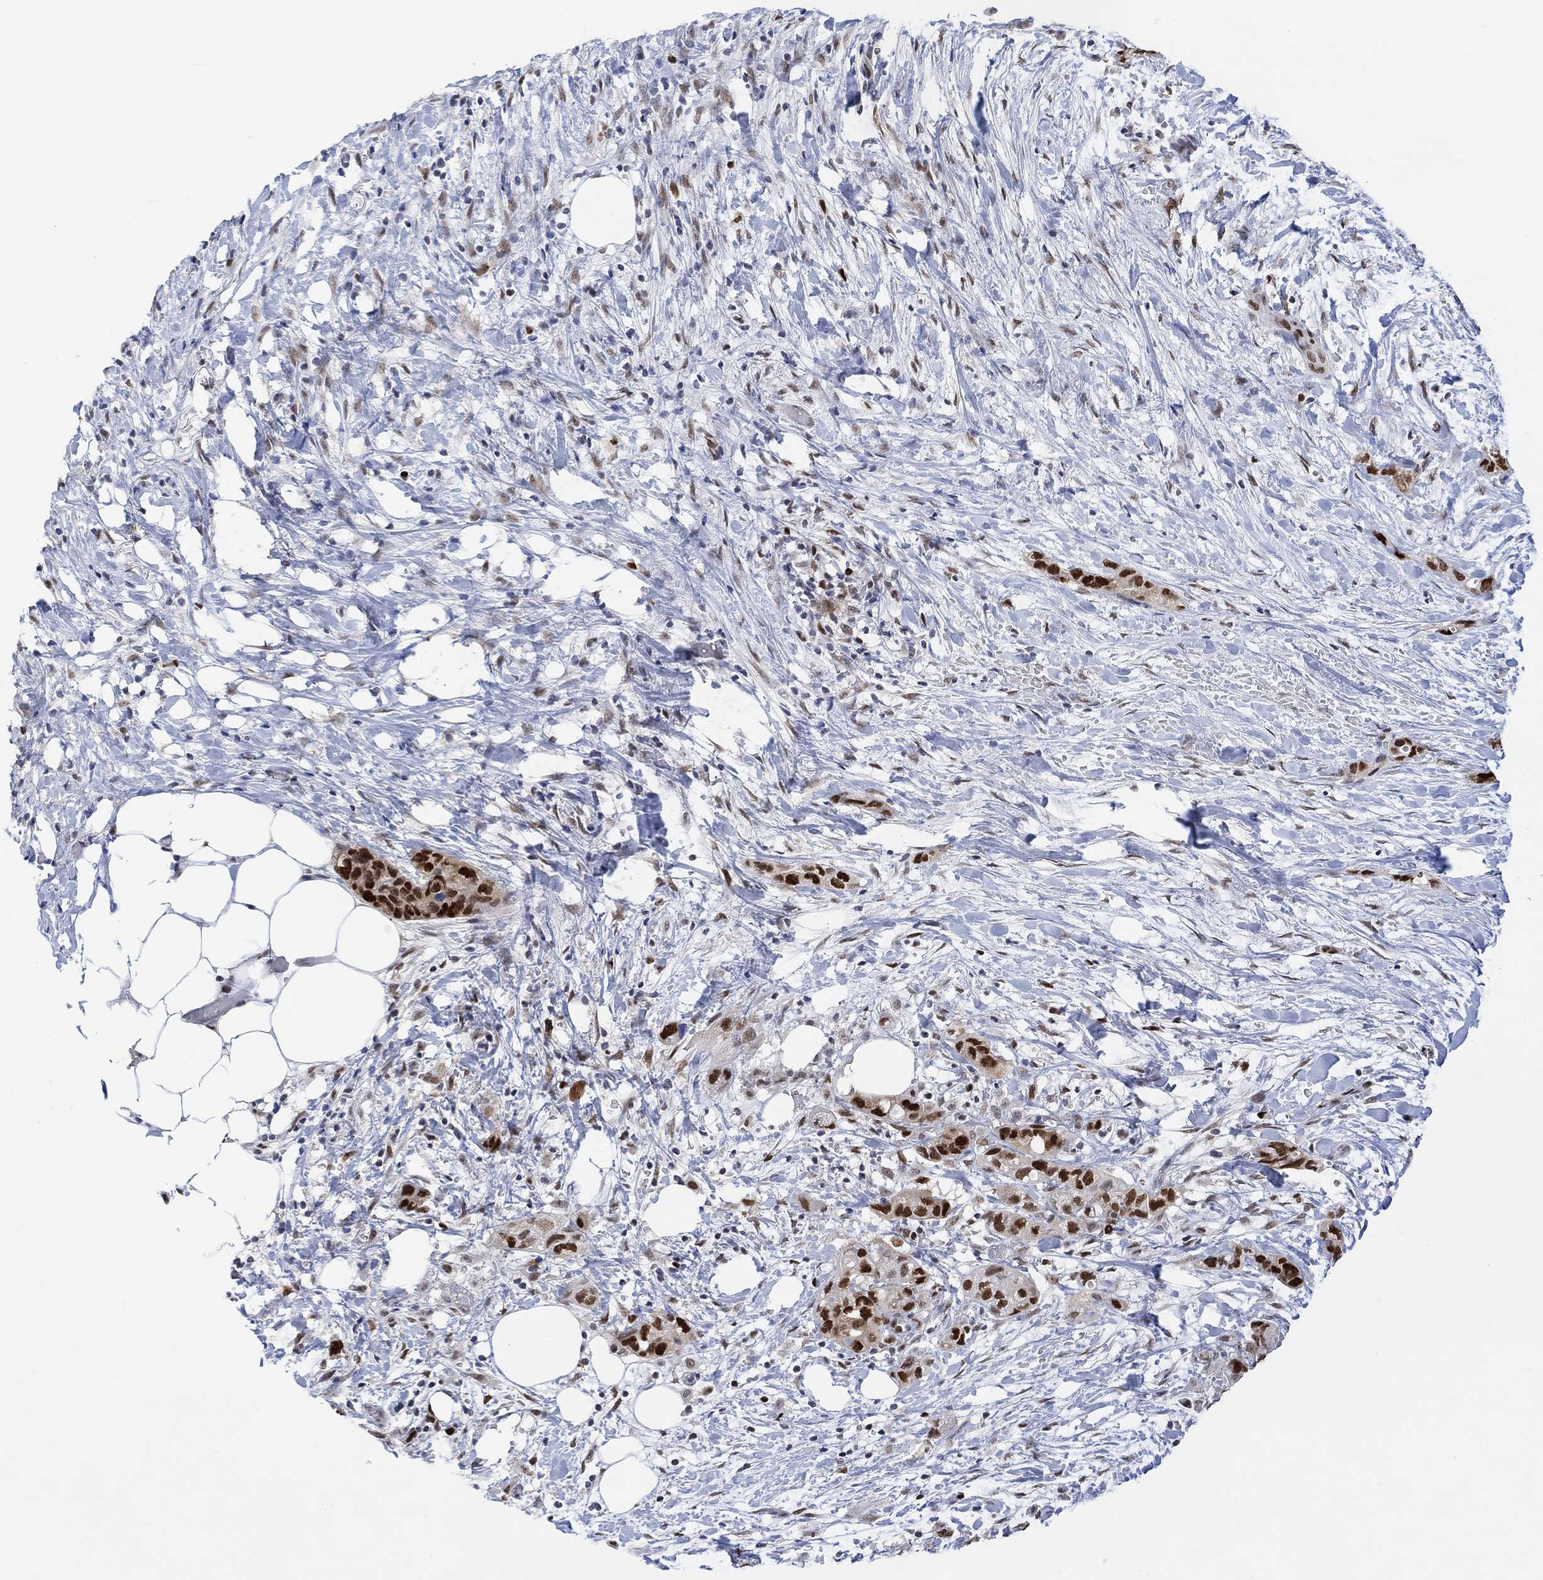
{"staining": {"intensity": "strong", "quantity": ">75%", "location": "nuclear"}, "tissue": "pancreatic cancer", "cell_type": "Tumor cells", "image_type": "cancer", "snomed": [{"axis": "morphology", "description": "Adenocarcinoma, NOS"}, {"axis": "topography", "description": "Pancreas"}], "caption": "DAB (3,3'-diaminobenzidine) immunohistochemical staining of human adenocarcinoma (pancreatic) exhibits strong nuclear protein expression in about >75% of tumor cells. Nuclei are stained in blue.", "gene": "RAD54L2", "patient": {"sex": "female", "age": 72}}